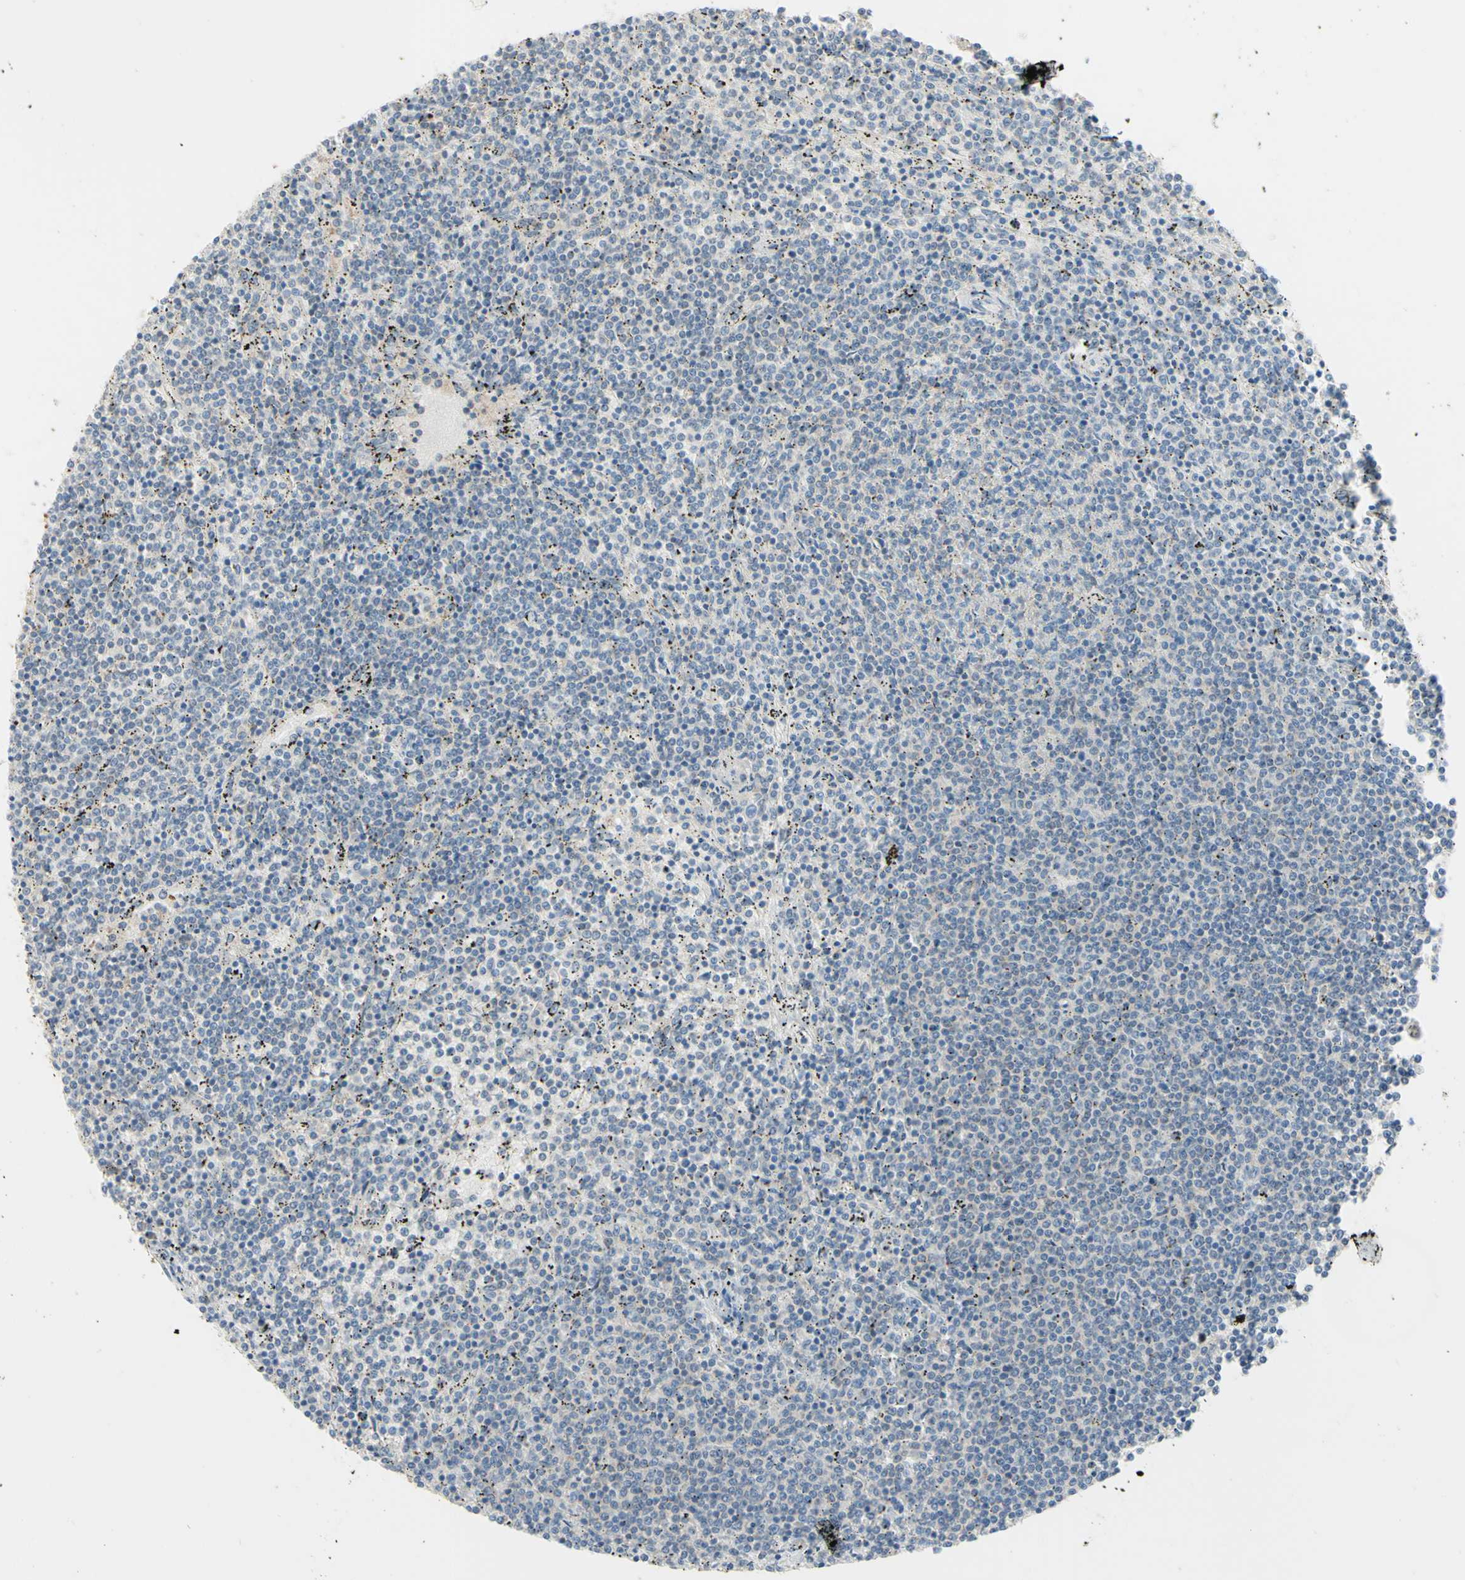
{"staining": {"intensity": "negative", "quantity": "none", "location": "none"}, "tissue": "lymphoma", "cell_type": "Tumor cells", "image_type": "cancer", "snomed": [{"axis": "morphology", "description": "Malignant lymphoma, non-Hodgkin's type, Low grade"}, {"axis": "topography", "description": "Spleen"}], "caption": "A high-resolution micrograph shows immunohistochemistry (IHC) staining of lymphoma, which shows no significant expression in tumor cells.", "gene": "ARMC10", "patient": {"sex": "female", "age": 50}}